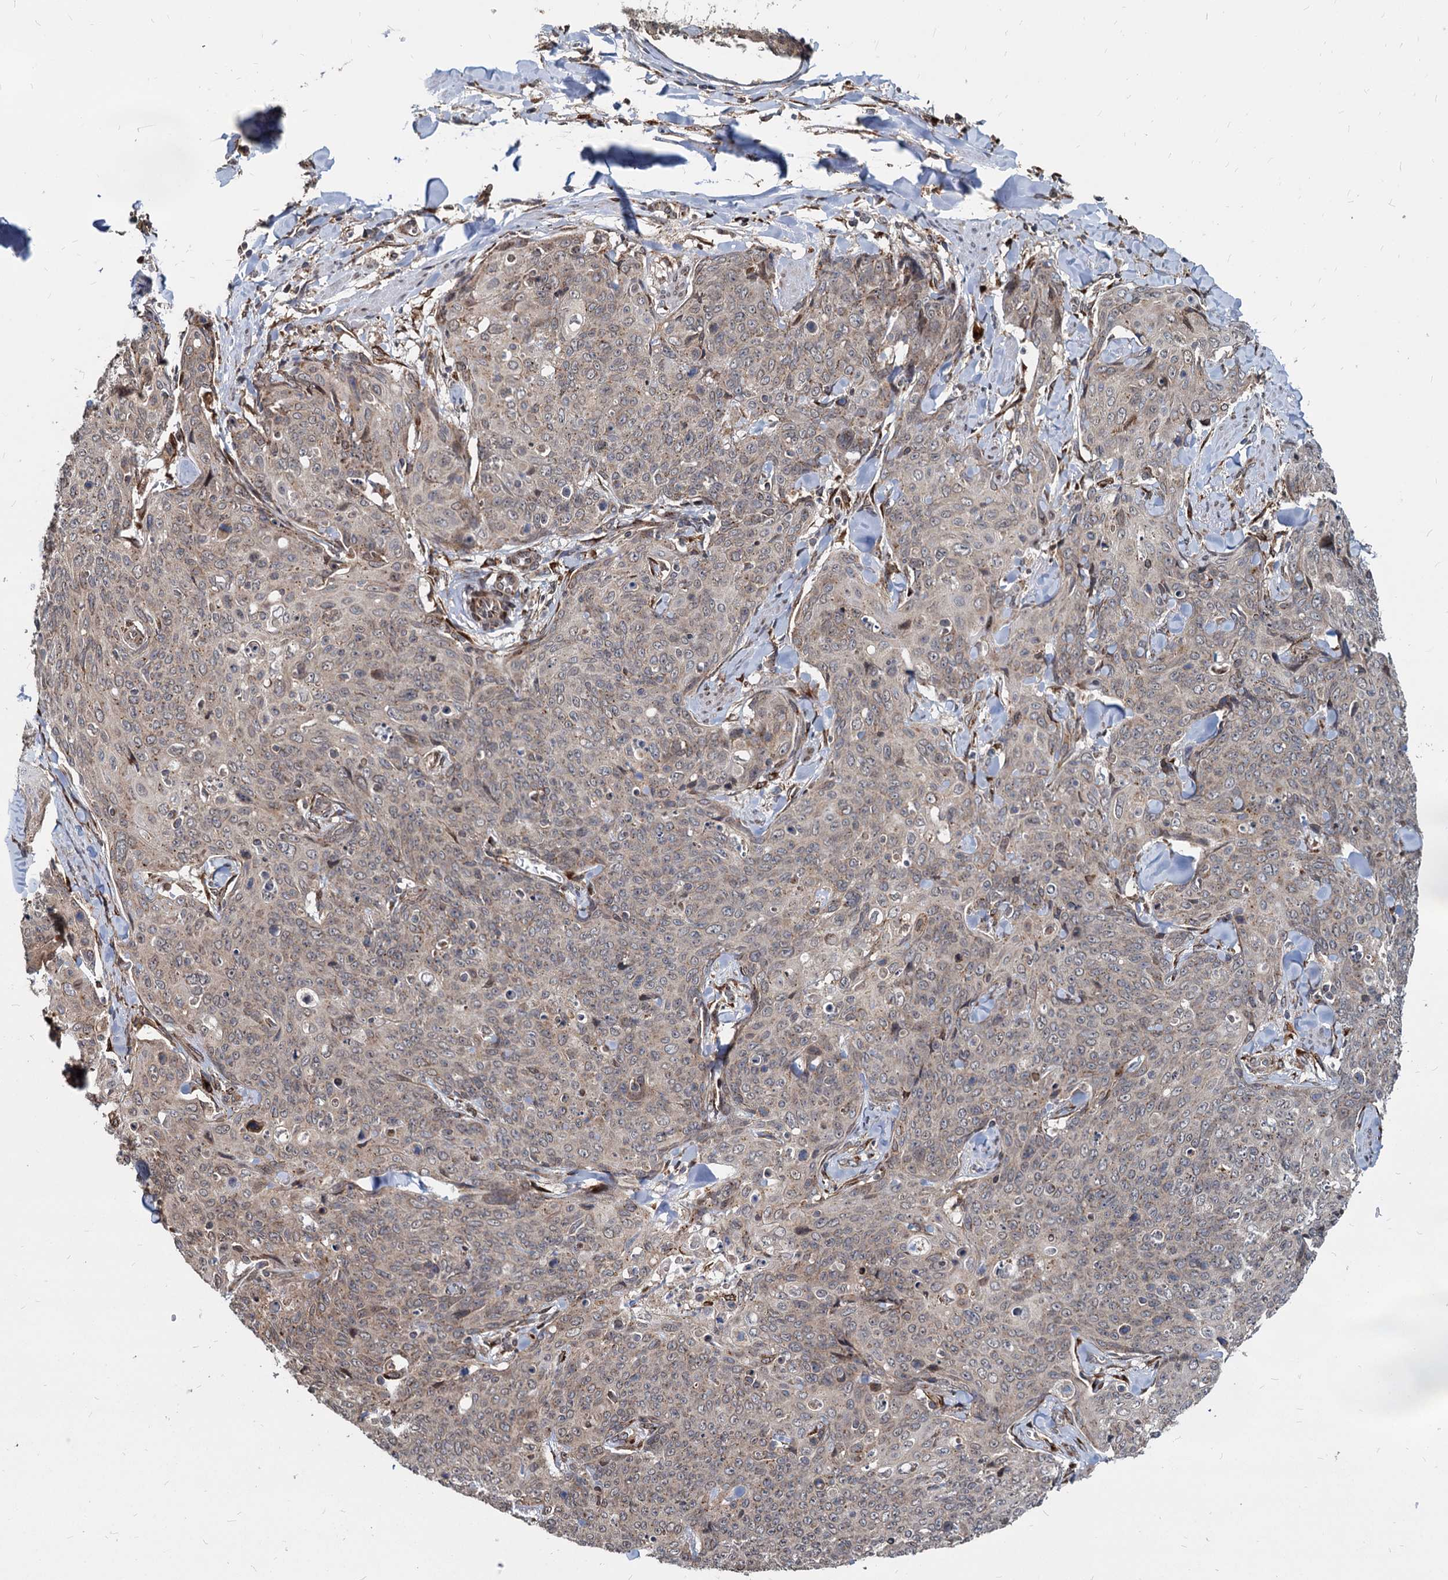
{"staining": {"intensity": "weak", "quantity": "25%-75%", "location": "cytoplasmic/membranous"}, "tissue": "skin cancer", "cell_type": "Tumor cells", "image_type": "cancer", "snomed": [{"axis": "morphology", "description": "Squamous cell carcinoma, NOS"}, {"axis": "topography", "description": "Skin"}, {"axis": "topography", "description": "Vulva"}], "caption": "A low amount of weak cytoplasmic/membranous expression is appreciated in approximately 25%-75% of tumor cells in skin cancer (squamous cell carcinoma) tissue. (Brightfield microscopy of DAB IHC at high magnification).", "gene": "SAAL1", "patient": {"sex": "female", "age": 85}}